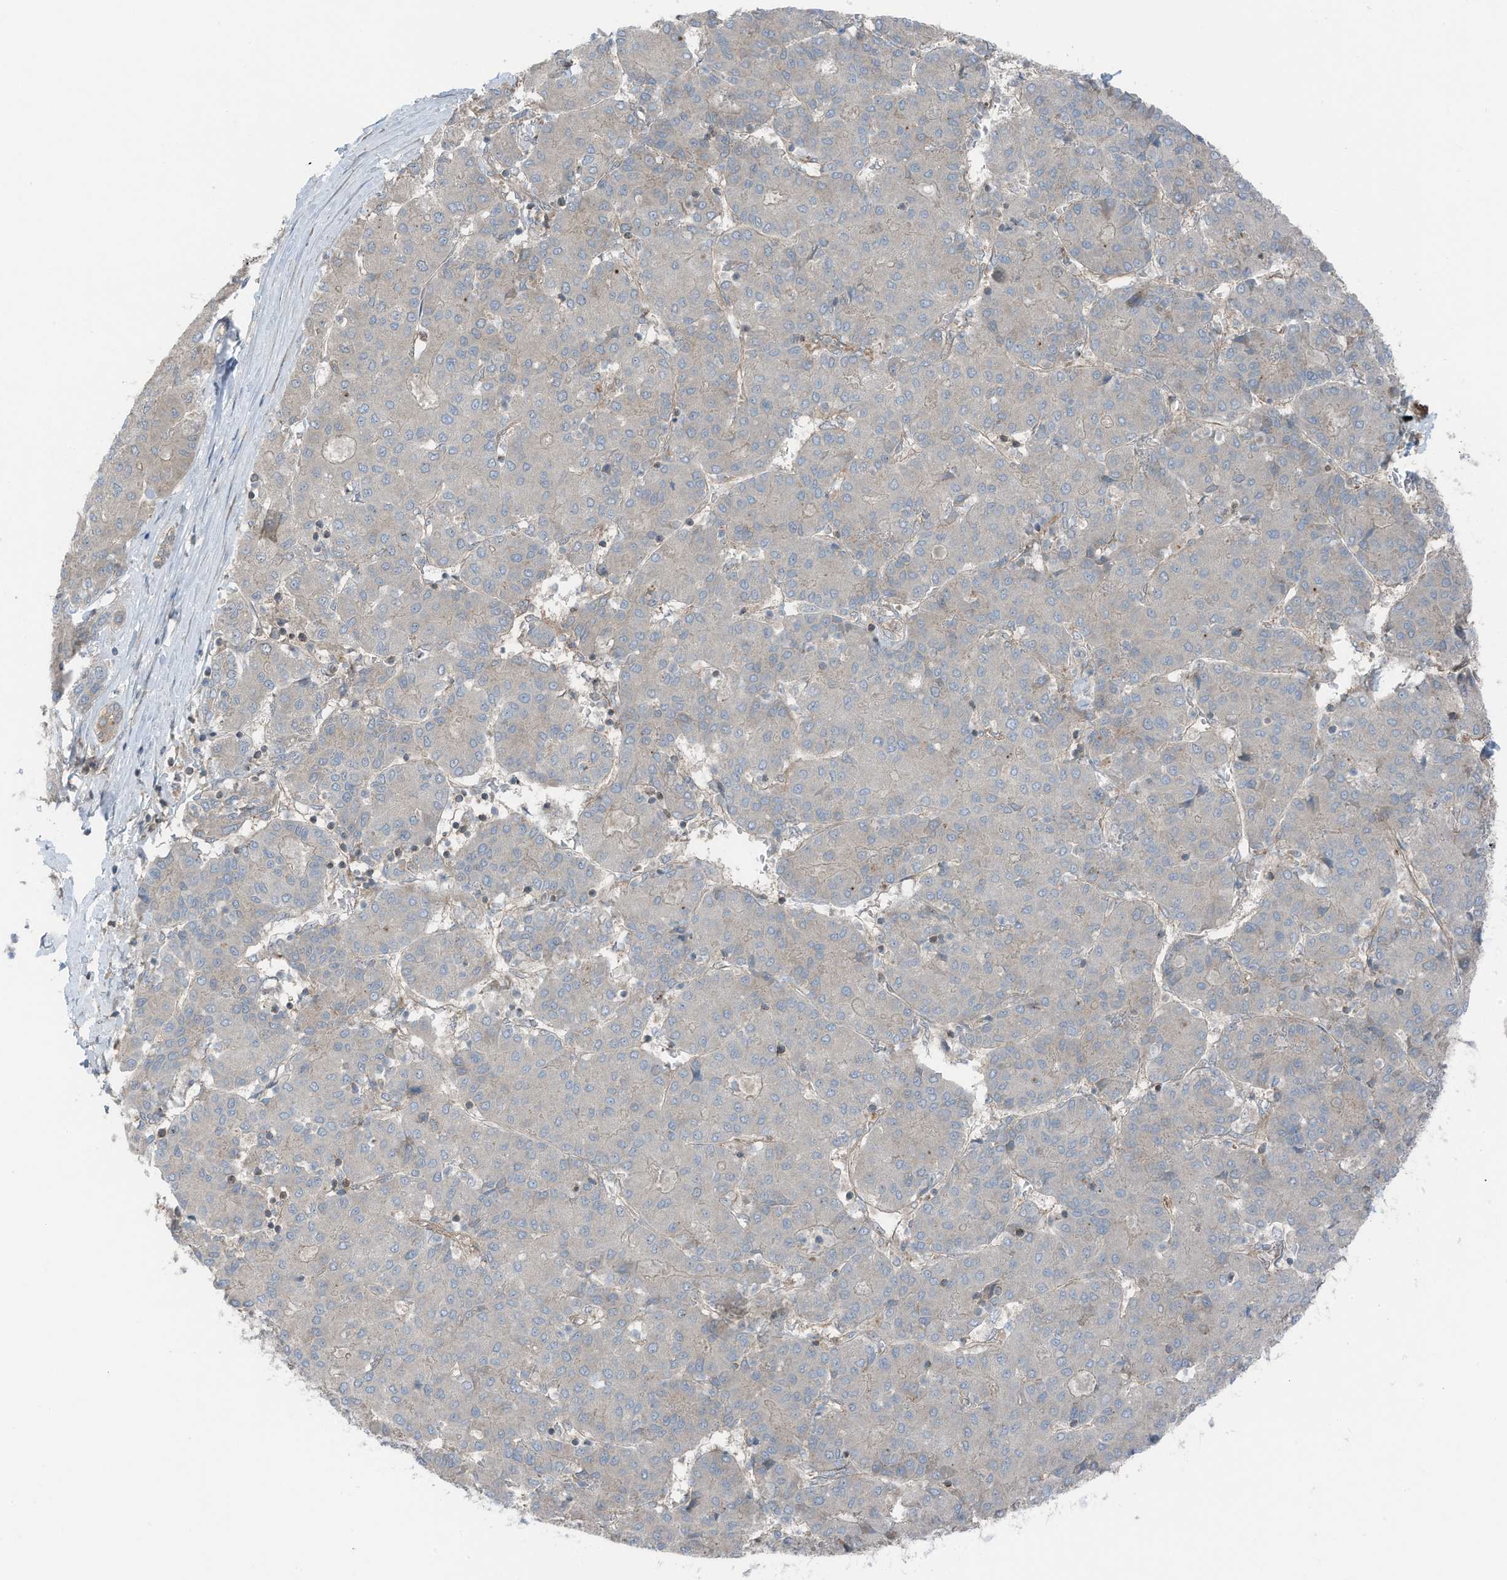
{"staining": {"intensity": "negative", "quantity": "none", "location": "none"}, "tissue": "liver cancer", "cell_type": "Tumor cells", "image_type": "cancer", "snomed": [{"axis": "morphology", "description": "Carcinoma, Hepatocellular, NOS"}, {"axis": "topography", "description": "Liver"}], "caption": "Photomicrograph shows no protein staining in tumor cells of liver cancer (hepatocellular carcinoma) tissue. (IHC, brightfield microscopy, high magnification).", "gene": "TXNDC9", "patient": {"sex": "male", "age": 65}}